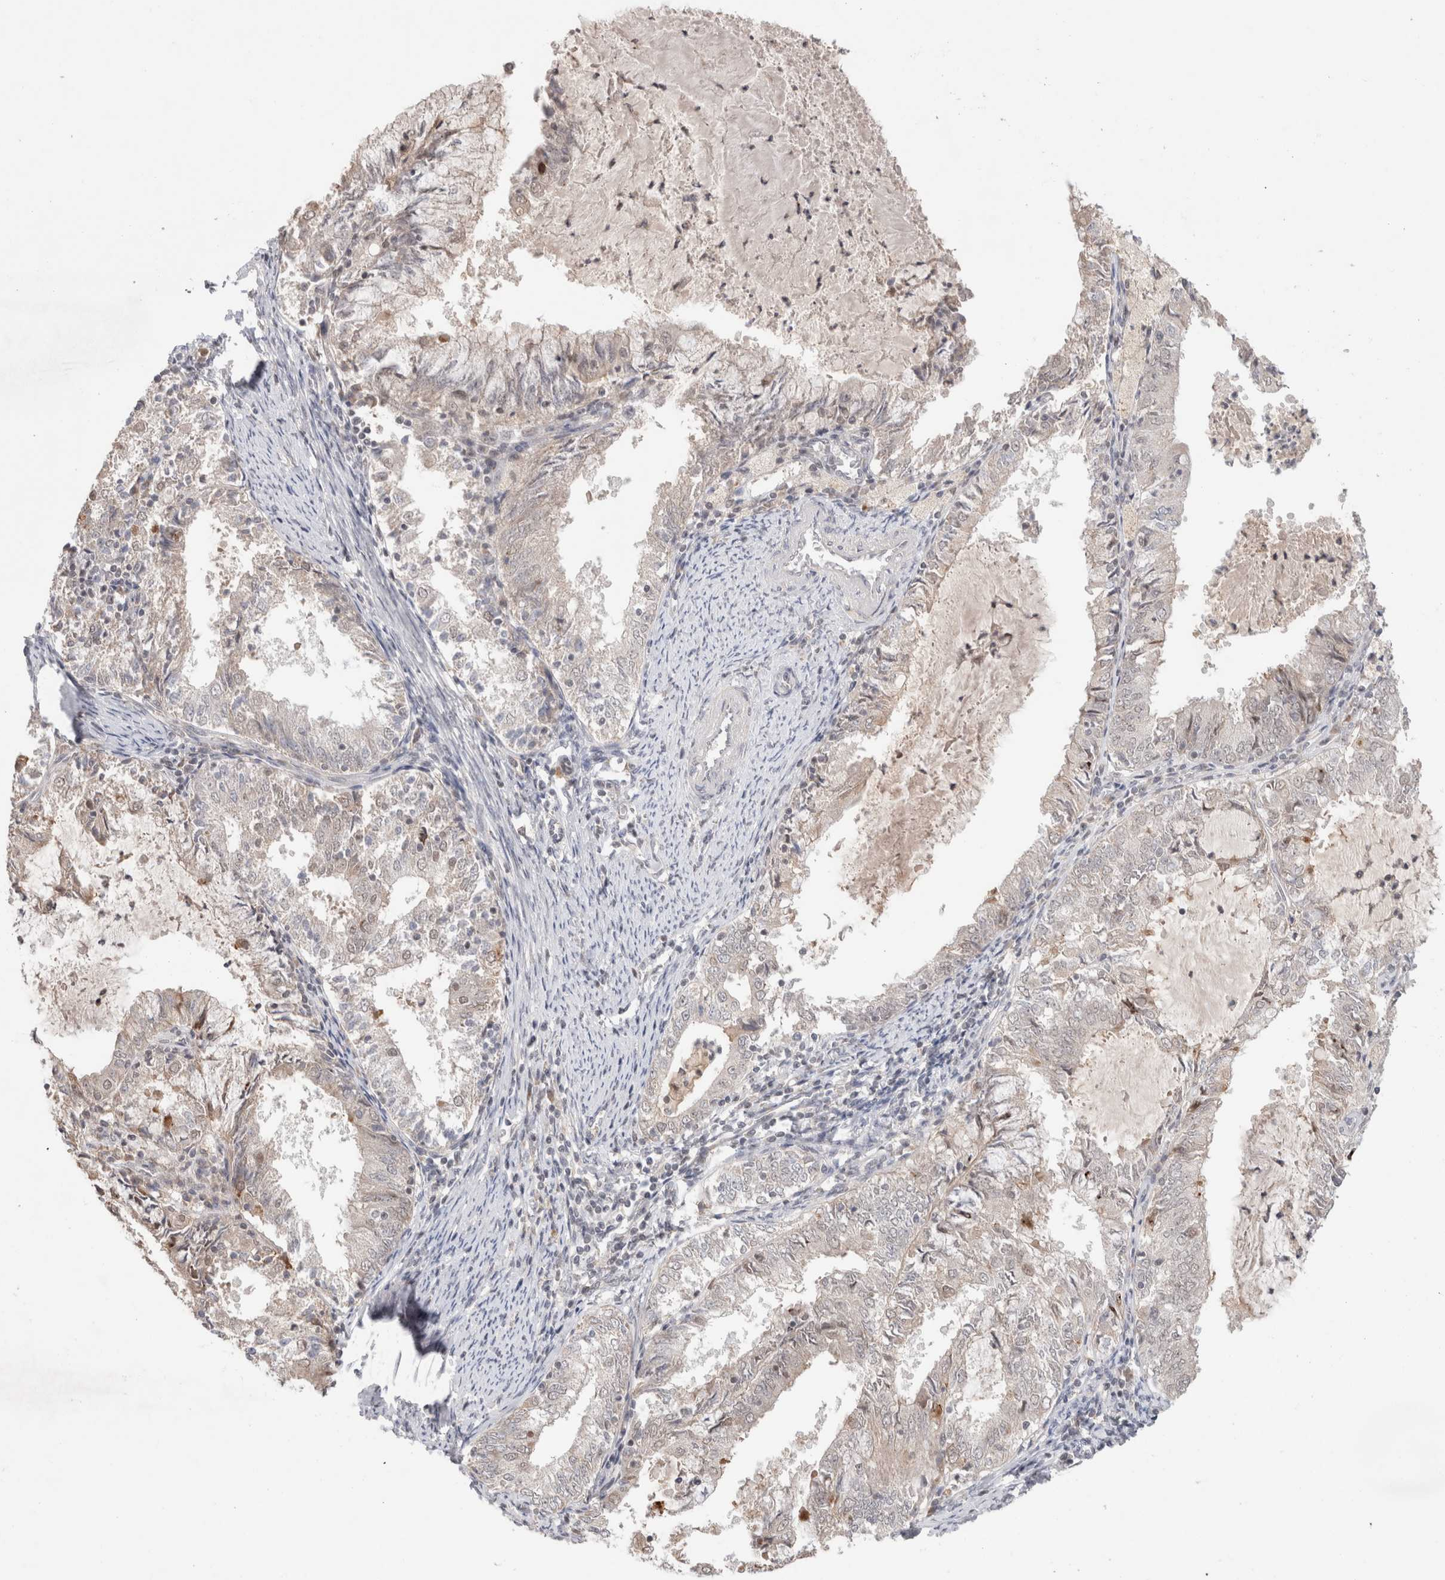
{"staining": {"intensity": "weak", "quantity": "<25%", "location": "cytoplasmic/membranous"}, "tissue": "endometrial cancer", "cell_type": "Tumor cells", "image_type": "cancer", "snomed": [{"axis": "morphology", "description": "Adenocarcinoma, NOS"}, {"axis": "topography", "description": "Endometrium"}], "caption": "Tumor cells are negative for protein expression in human endometrial cancer. (DAB (3,3'-diaminobenzidine) immunohistochemistry (IHC) visualized using brightfield microscopy, high magnification).", "gene": "SYDE2", "patient": {"sex": "female", "age": 57}}